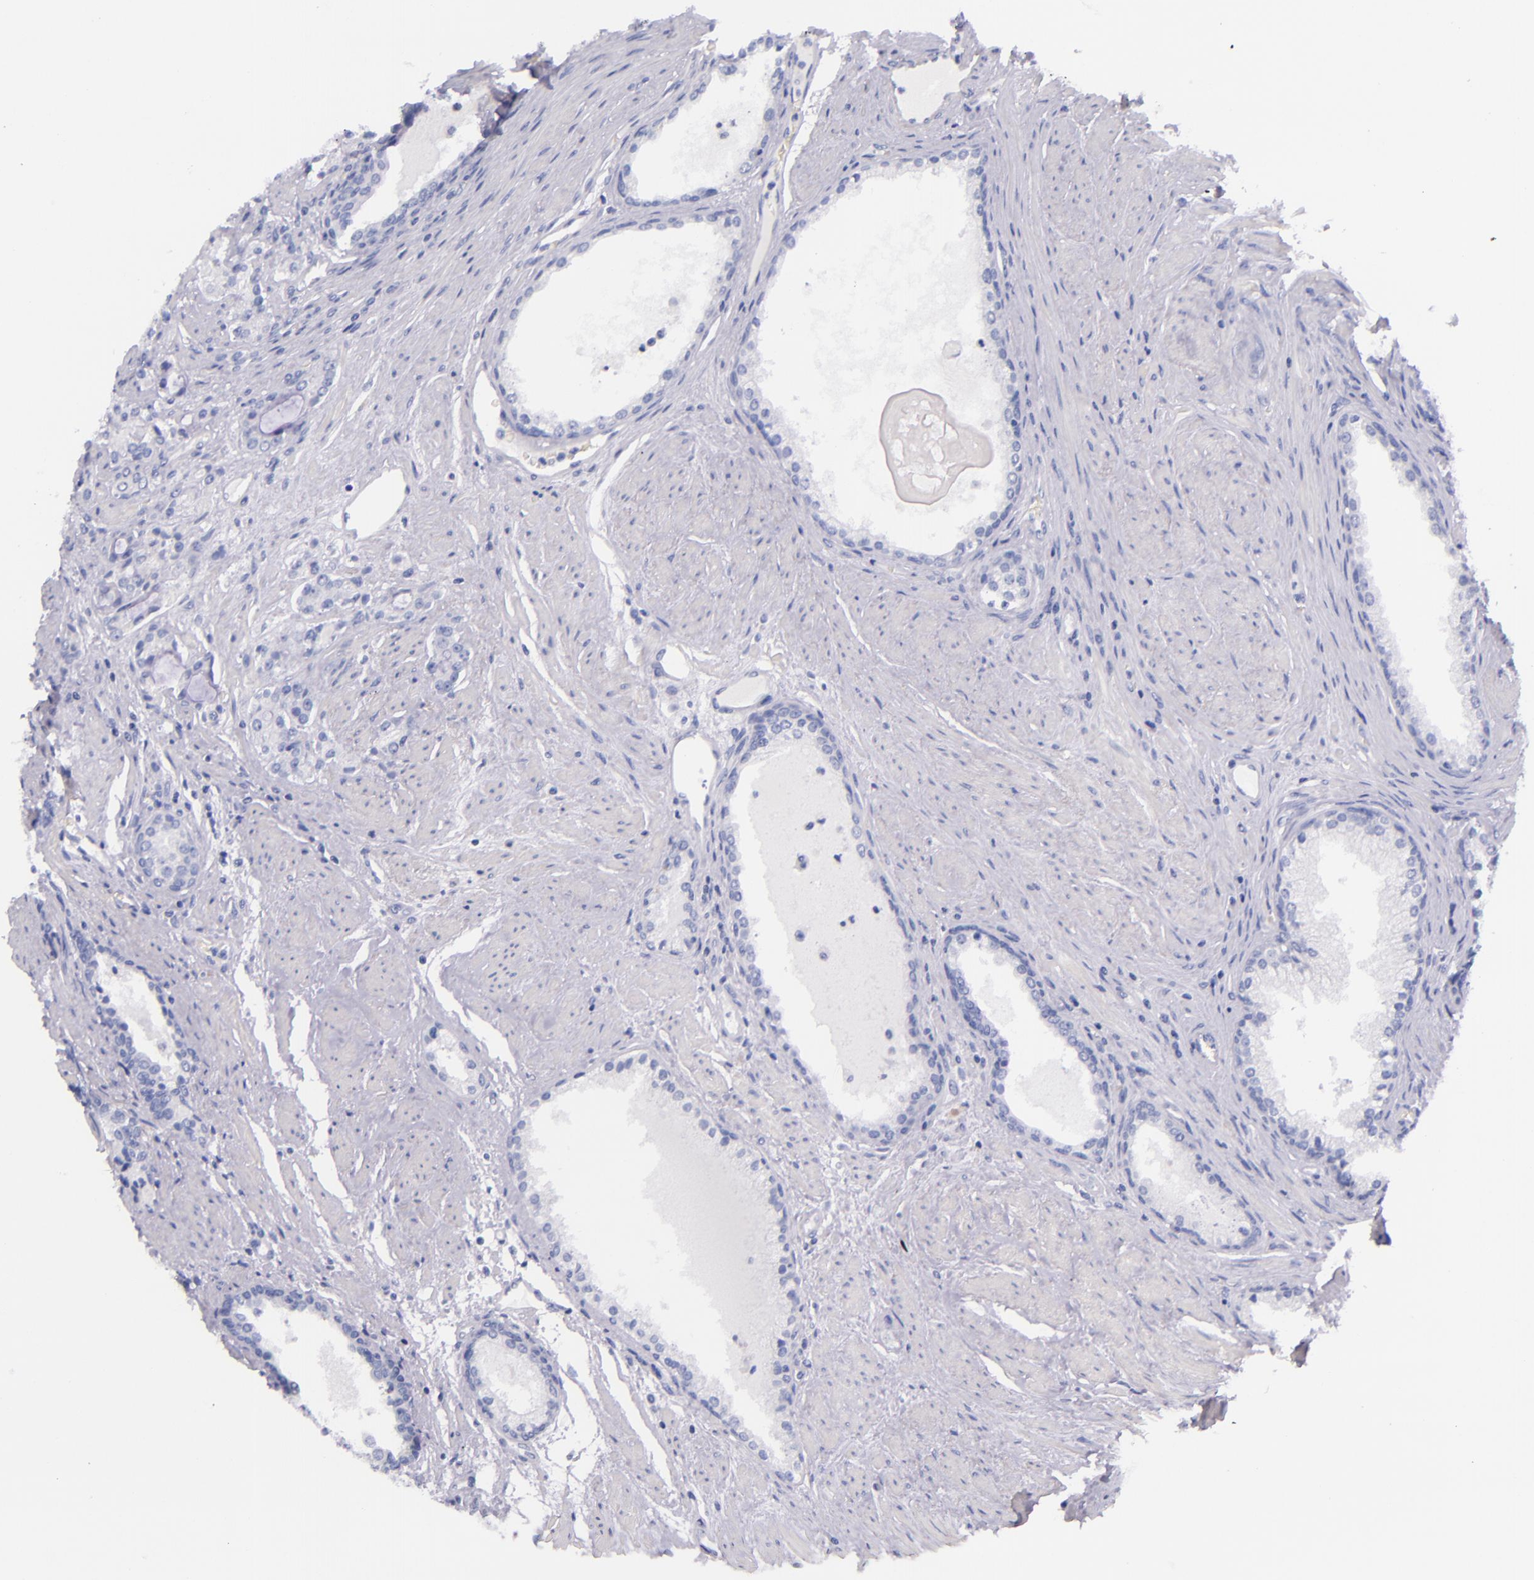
{"staining": {"intensity": "negative", "quantity": "none", "location": "none"}, "tissue": "prostate cancer", "cell_type": "Tumor cells", "image_type": "cancer", "snomed": [{"axis": "morphology", "description": "Adenocarcinoma, Medium grade"}, {"axis": "topography", "description": "Prostate"}], "caption": "A micrograph of human prostate adenocarcinoma (medium-grade) is negative for staining in tumor cells.", "gene": "LAG3", "patient": {"sex": "male", "age": 72}}